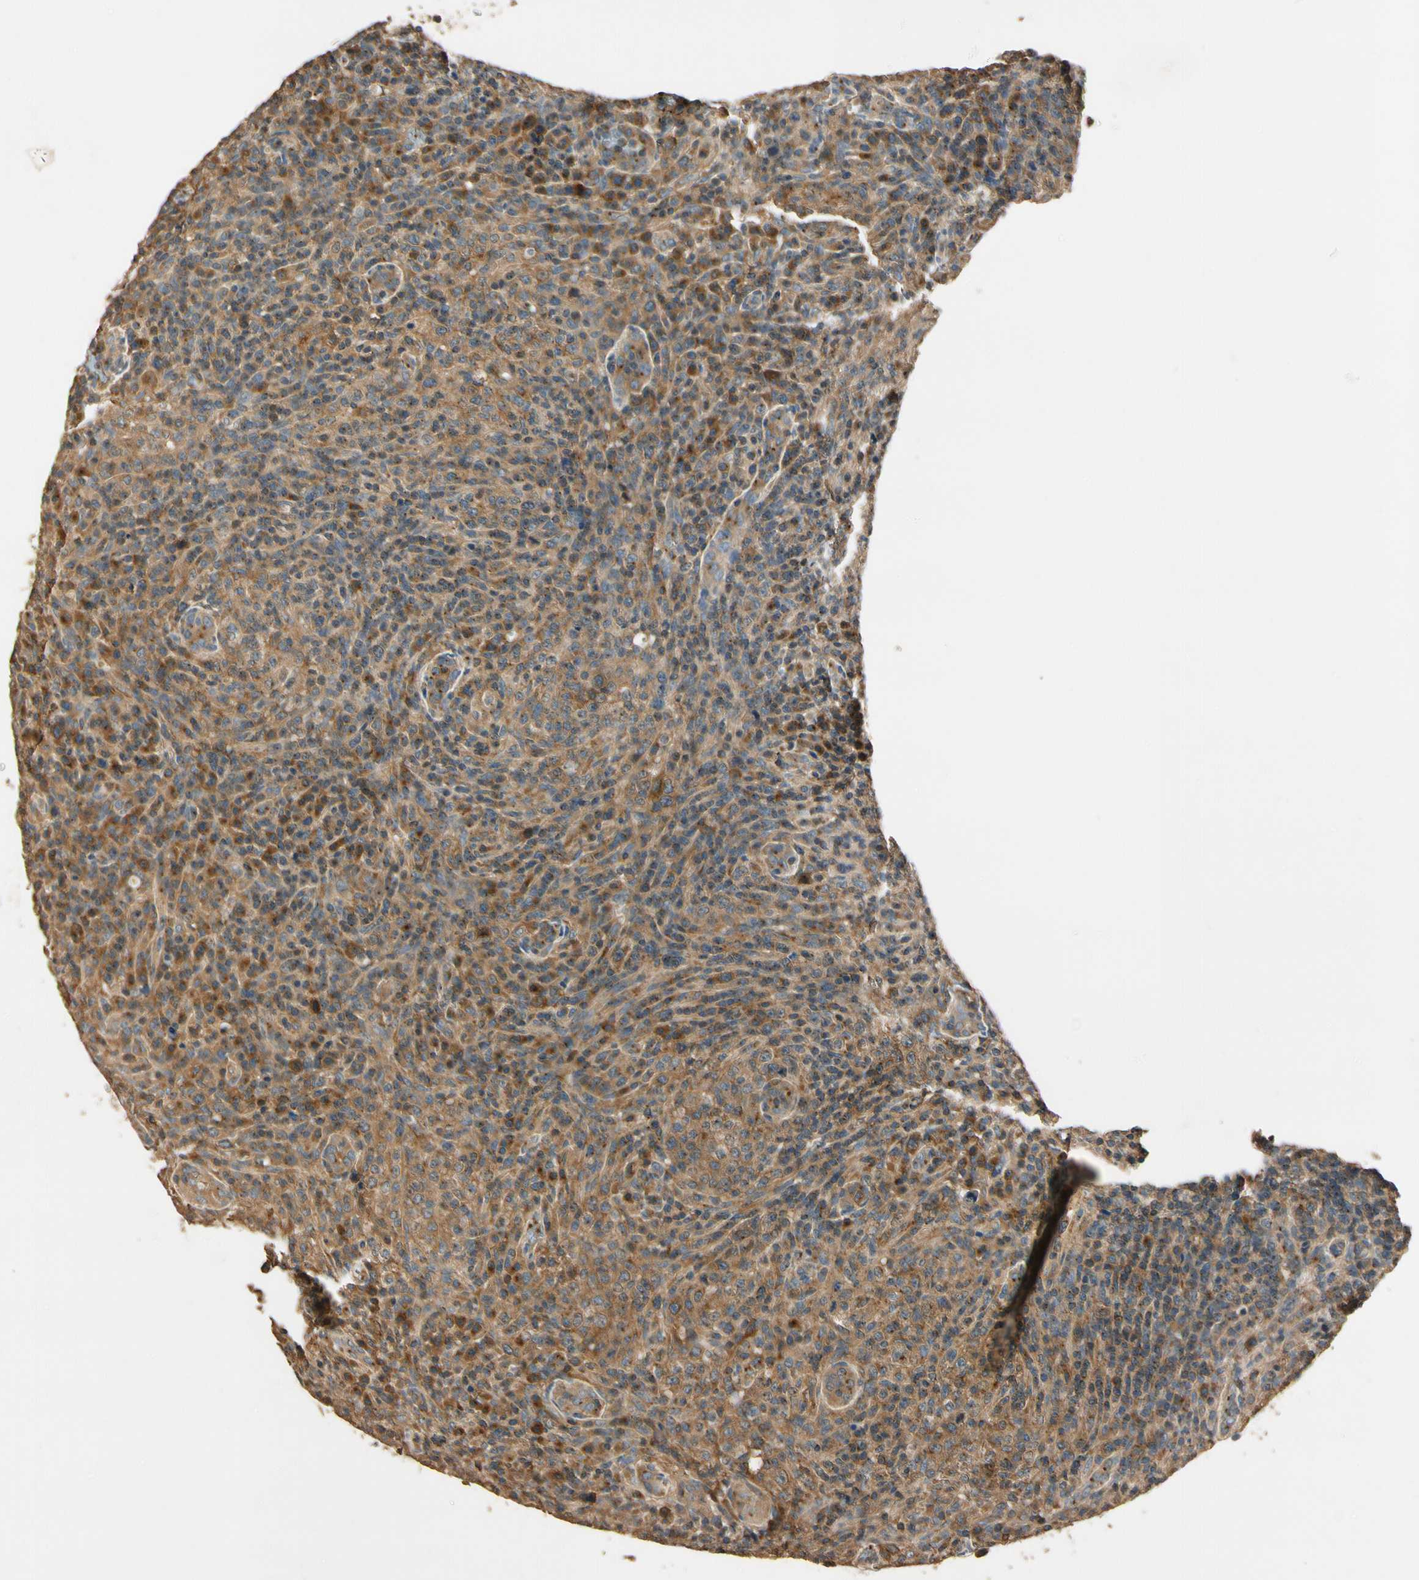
{"staining": {"intensity": "moderate", "quantity": ">75%", "location": "cytoplasmic/membranous"}, "tissue": "lymphoma", "cell_type": "Tumor cells", "image_type": "cancer", "snomed": [{"axis": "morphology", "description": "Malignant lymphoma, non-Hodgkin's type, High grade"}, {"axis": "topography", "description": "Lymph node"}], "caption": "Lymphoma tissue shows moderate cytoplasmic/membranous staining in approximately >75% of tumor cells The protein of interest is shown in brown color, while the nuclei are stained blue.", "gene": "AKAP9", "patient": {"sex": "female", "age": 76}}